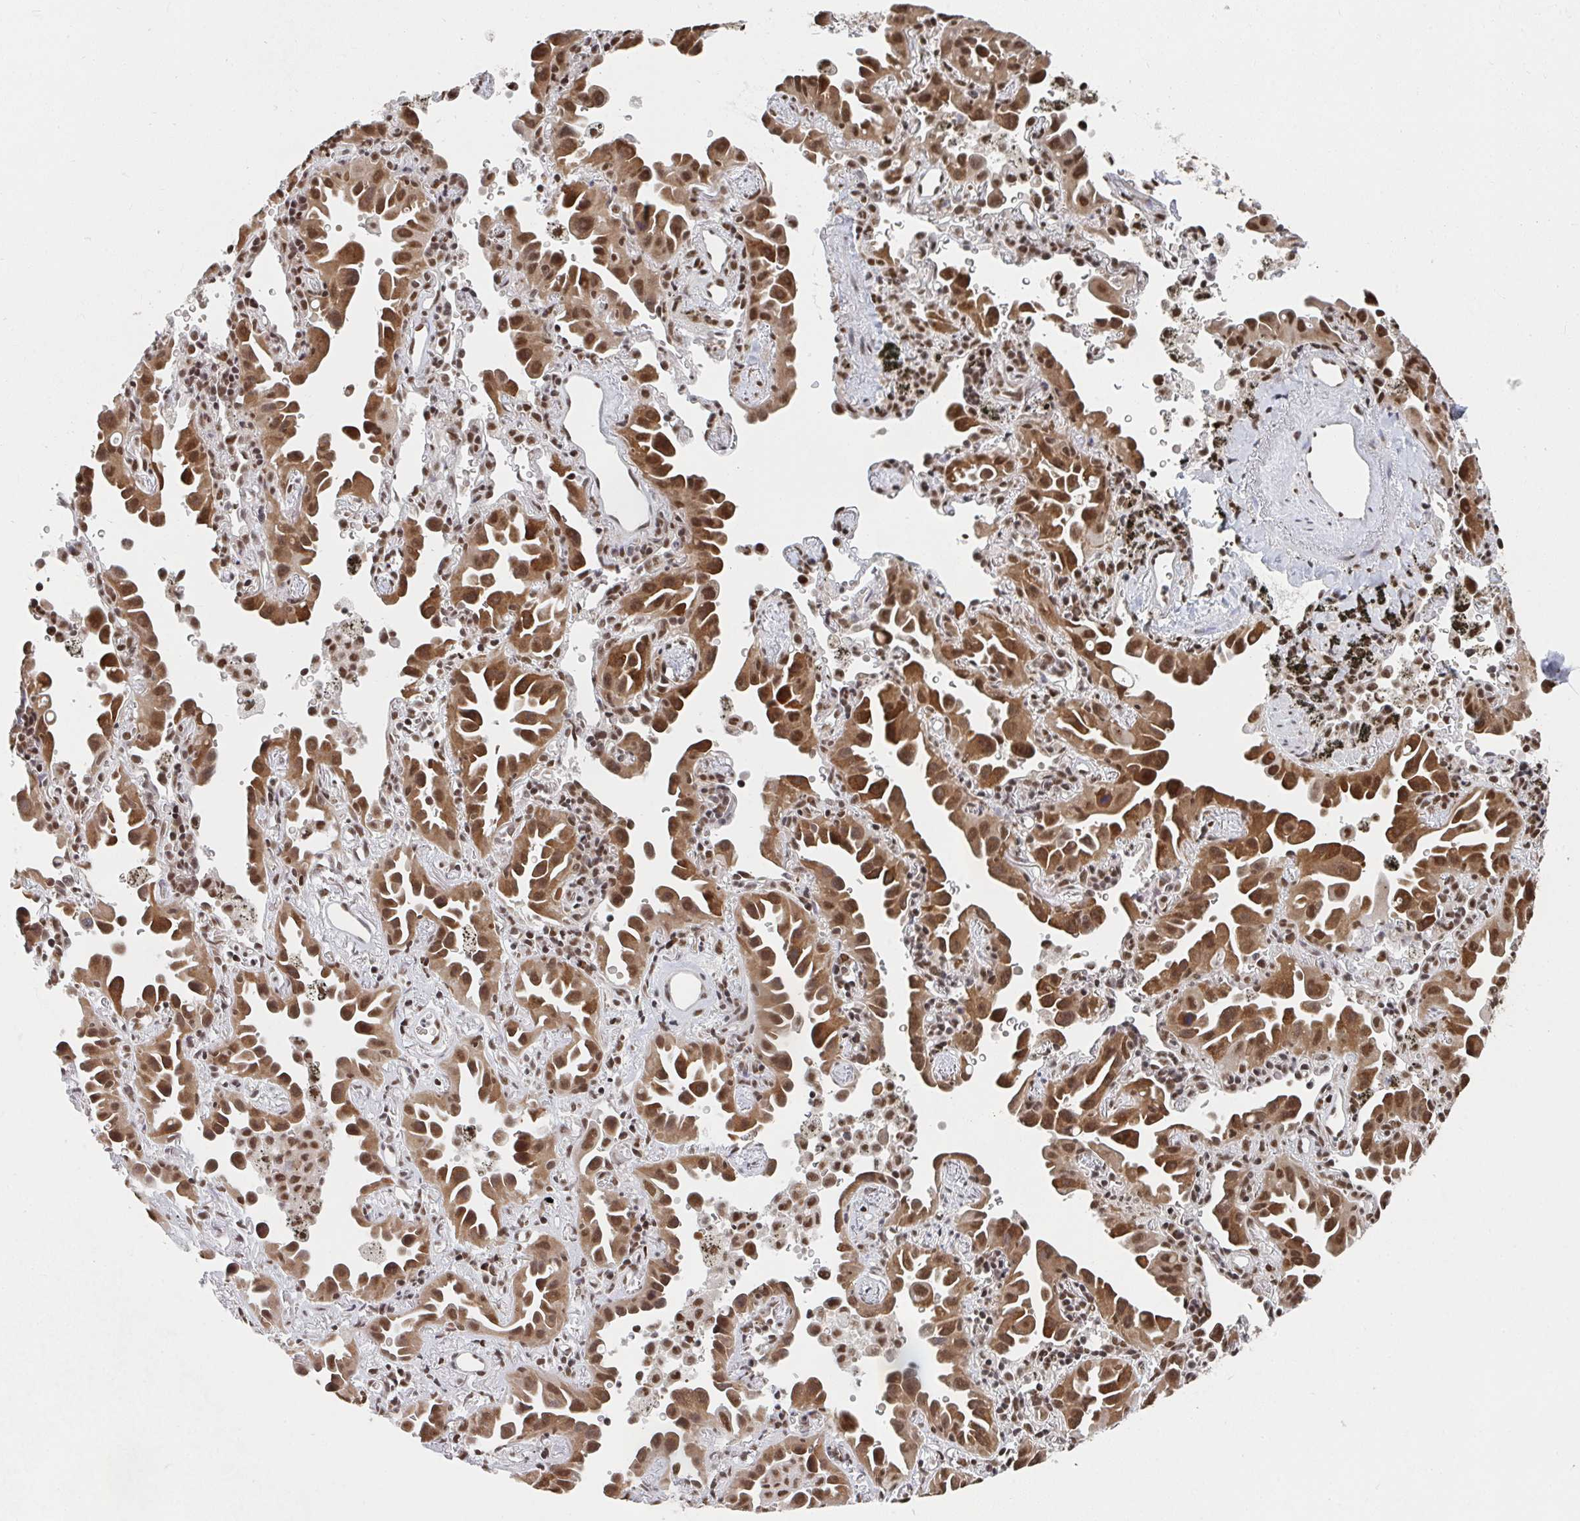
{"staining": {"intensity": "moderate", "quantity": ">75%", "location": "cytoplasmic/membranous,nuclear"}, "tissue": "lung cancer", "cell_type": "Tumor cells", "image_type": "cancer", "snomed": [{"axis": "morphology", "description": "Adenocarcinoma, NOS"}, {"axis": "topography", "description": "Lung"}], "caption": "Immunohistochemistry (IHC) image of neoplastic tissue: human lung cancer (adenocarcinoma) stained using immunohistochemistry reveals medium levels of moderate protein expression localized specifically in the cytoplasmic/membranous and nuclear of tumor cells, appearing as a cytoplasmic/membranous and nuclear brown color.", "gene": "MBNL1", "patient": {"sex": "male", "age": 68}}